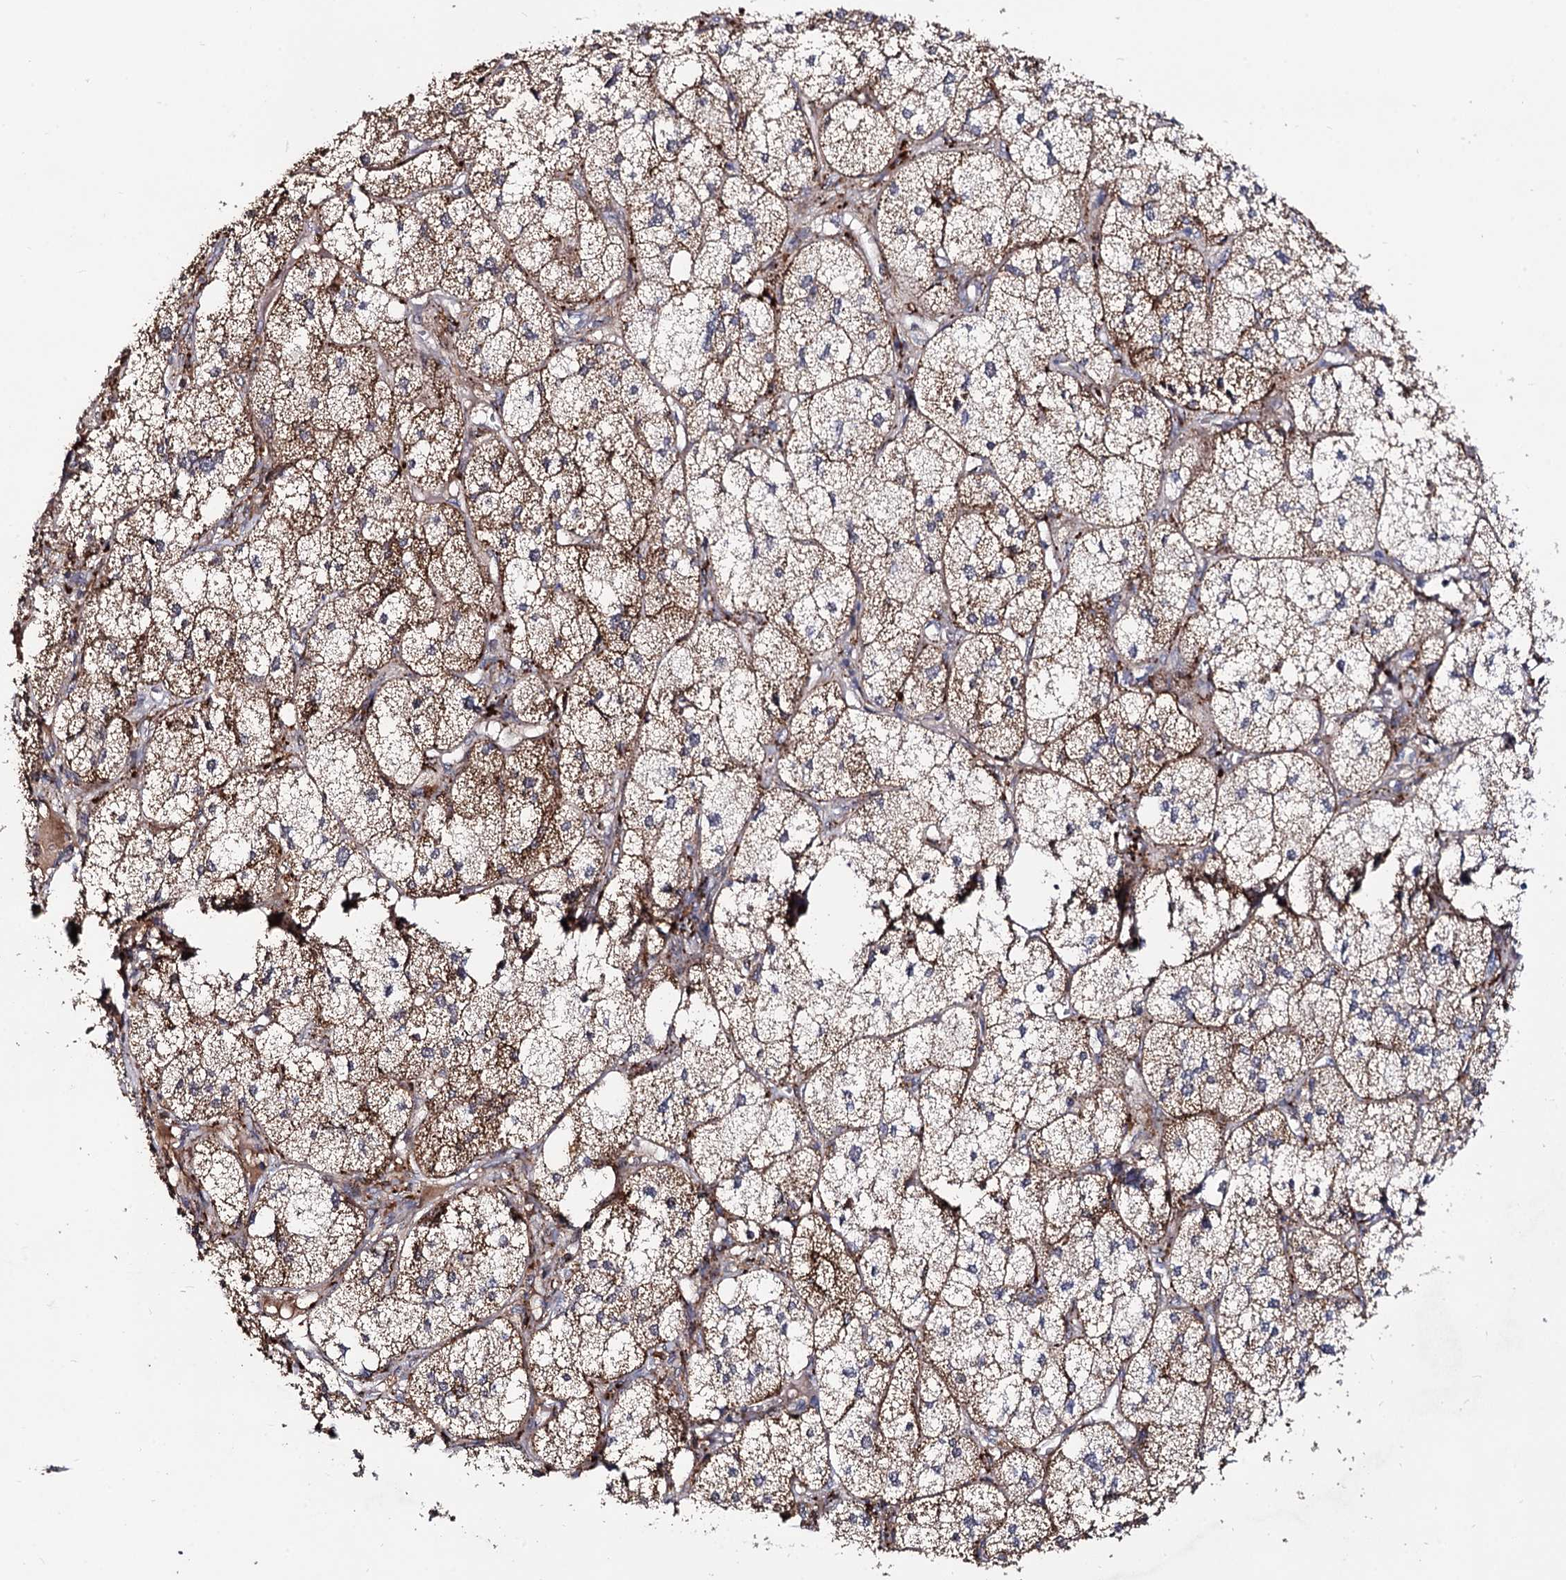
{"staining": {"intensity": "moderate", "quantity": ">75%", "location": "cytoplasmic/membranous"}, "tissue": "adrenal gland", "cell_type": "Glandular cells", "image_type": "normal", "snomed": [{"axis": "morphology", "description": "Normal tissue, NOS"}, {"axis": "topography", "description": "Adrenal gland"}], "caption": "Protein positivity by IHC displays moderate cytoplasmic/membranous staining in approximately >75% of glandular cells in unremarkable adrenal gland.", "gene": "MICAL2", "patient": {"sex": "female", "age": 61}}